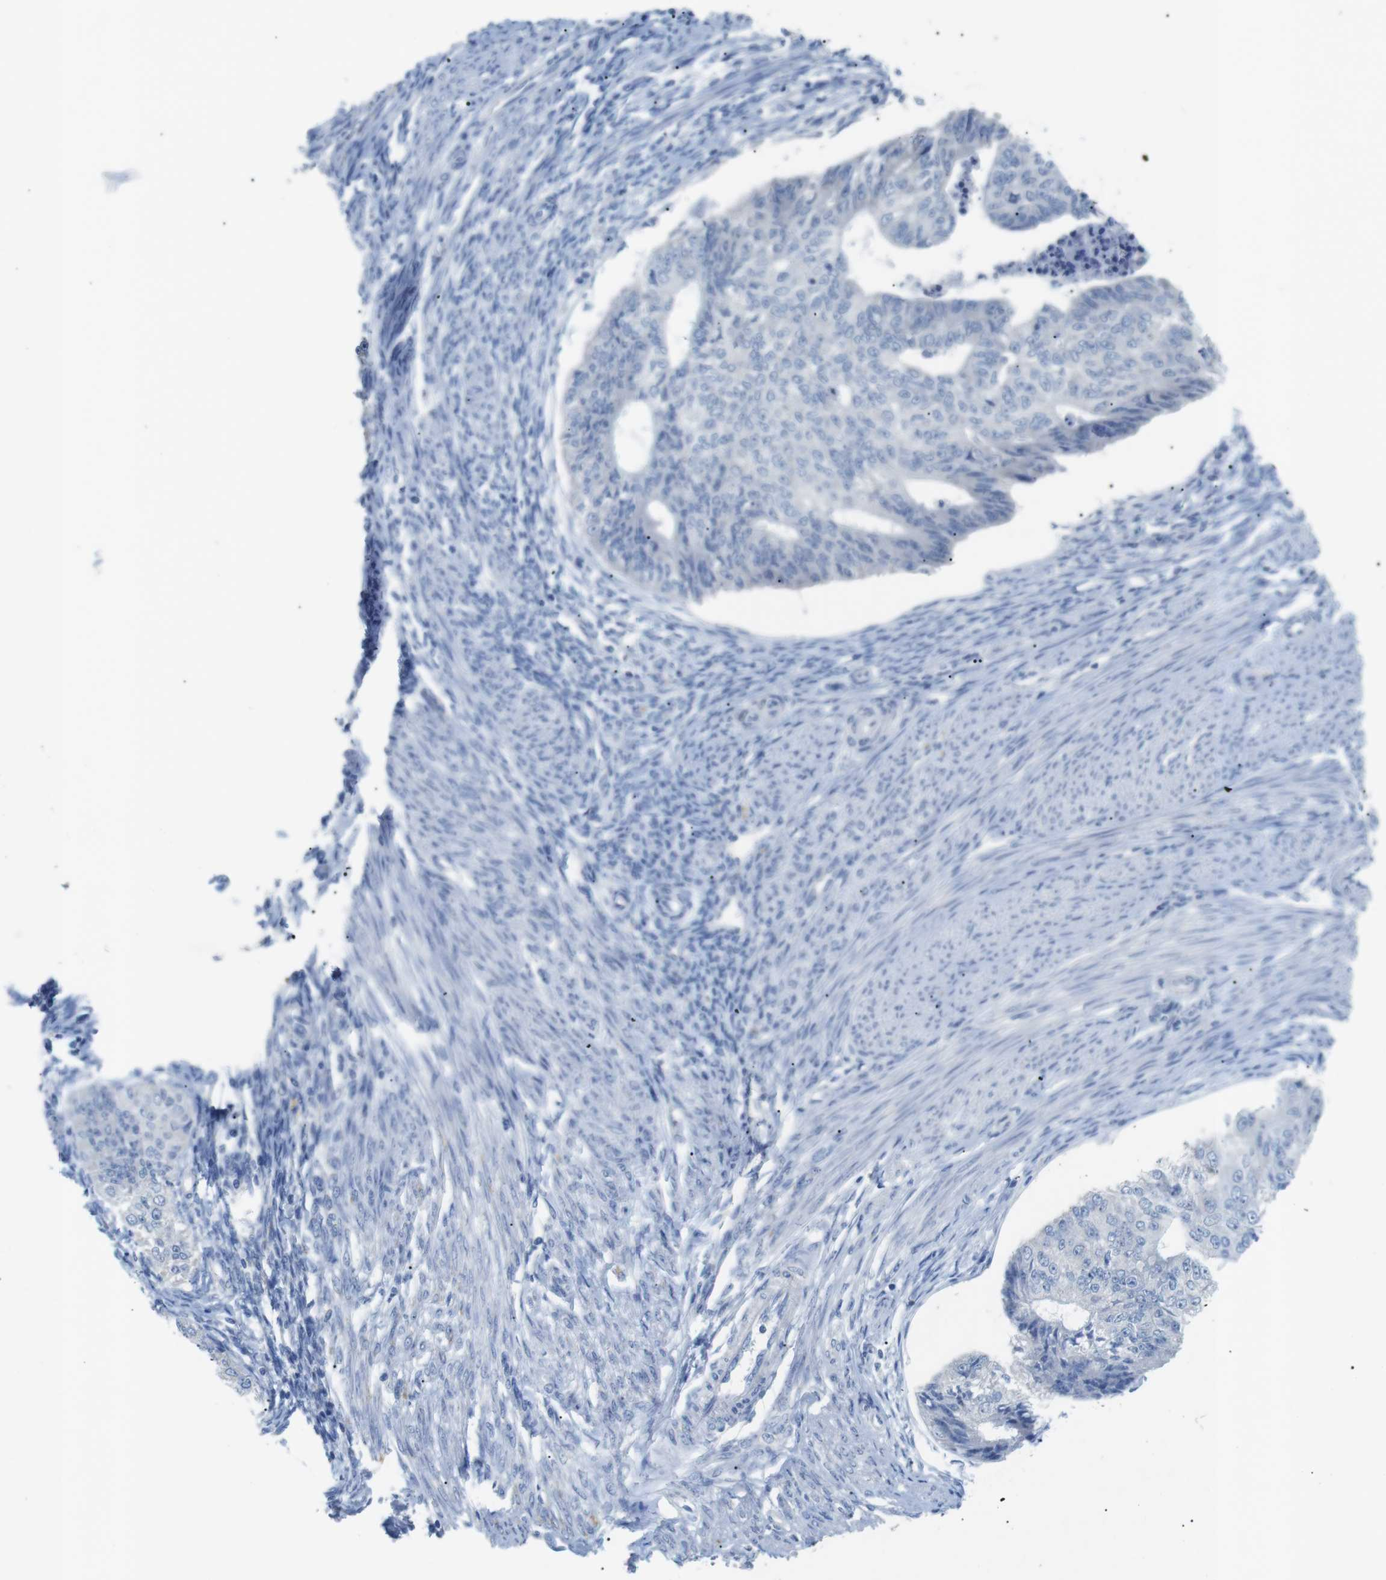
{"staining": {"intensity": "negative", "quantity": "none", "location": "none"}, "tissue": "endometrial cancer", "cell_type": "Tumor cells", "image_type": "cancer", "snomed": [{"axis": "morphology", "description": "Adenocarcinoma, NOS"}, {"axis": "topography", "description": "Endometrium"}], "caption": "Adenocarcinoma (endometrial) was stained to show a protein in brown. There is no significant staining in tumor cells.", "gene": "SALL4", "patient": {"sex": "female", "age": 32}}